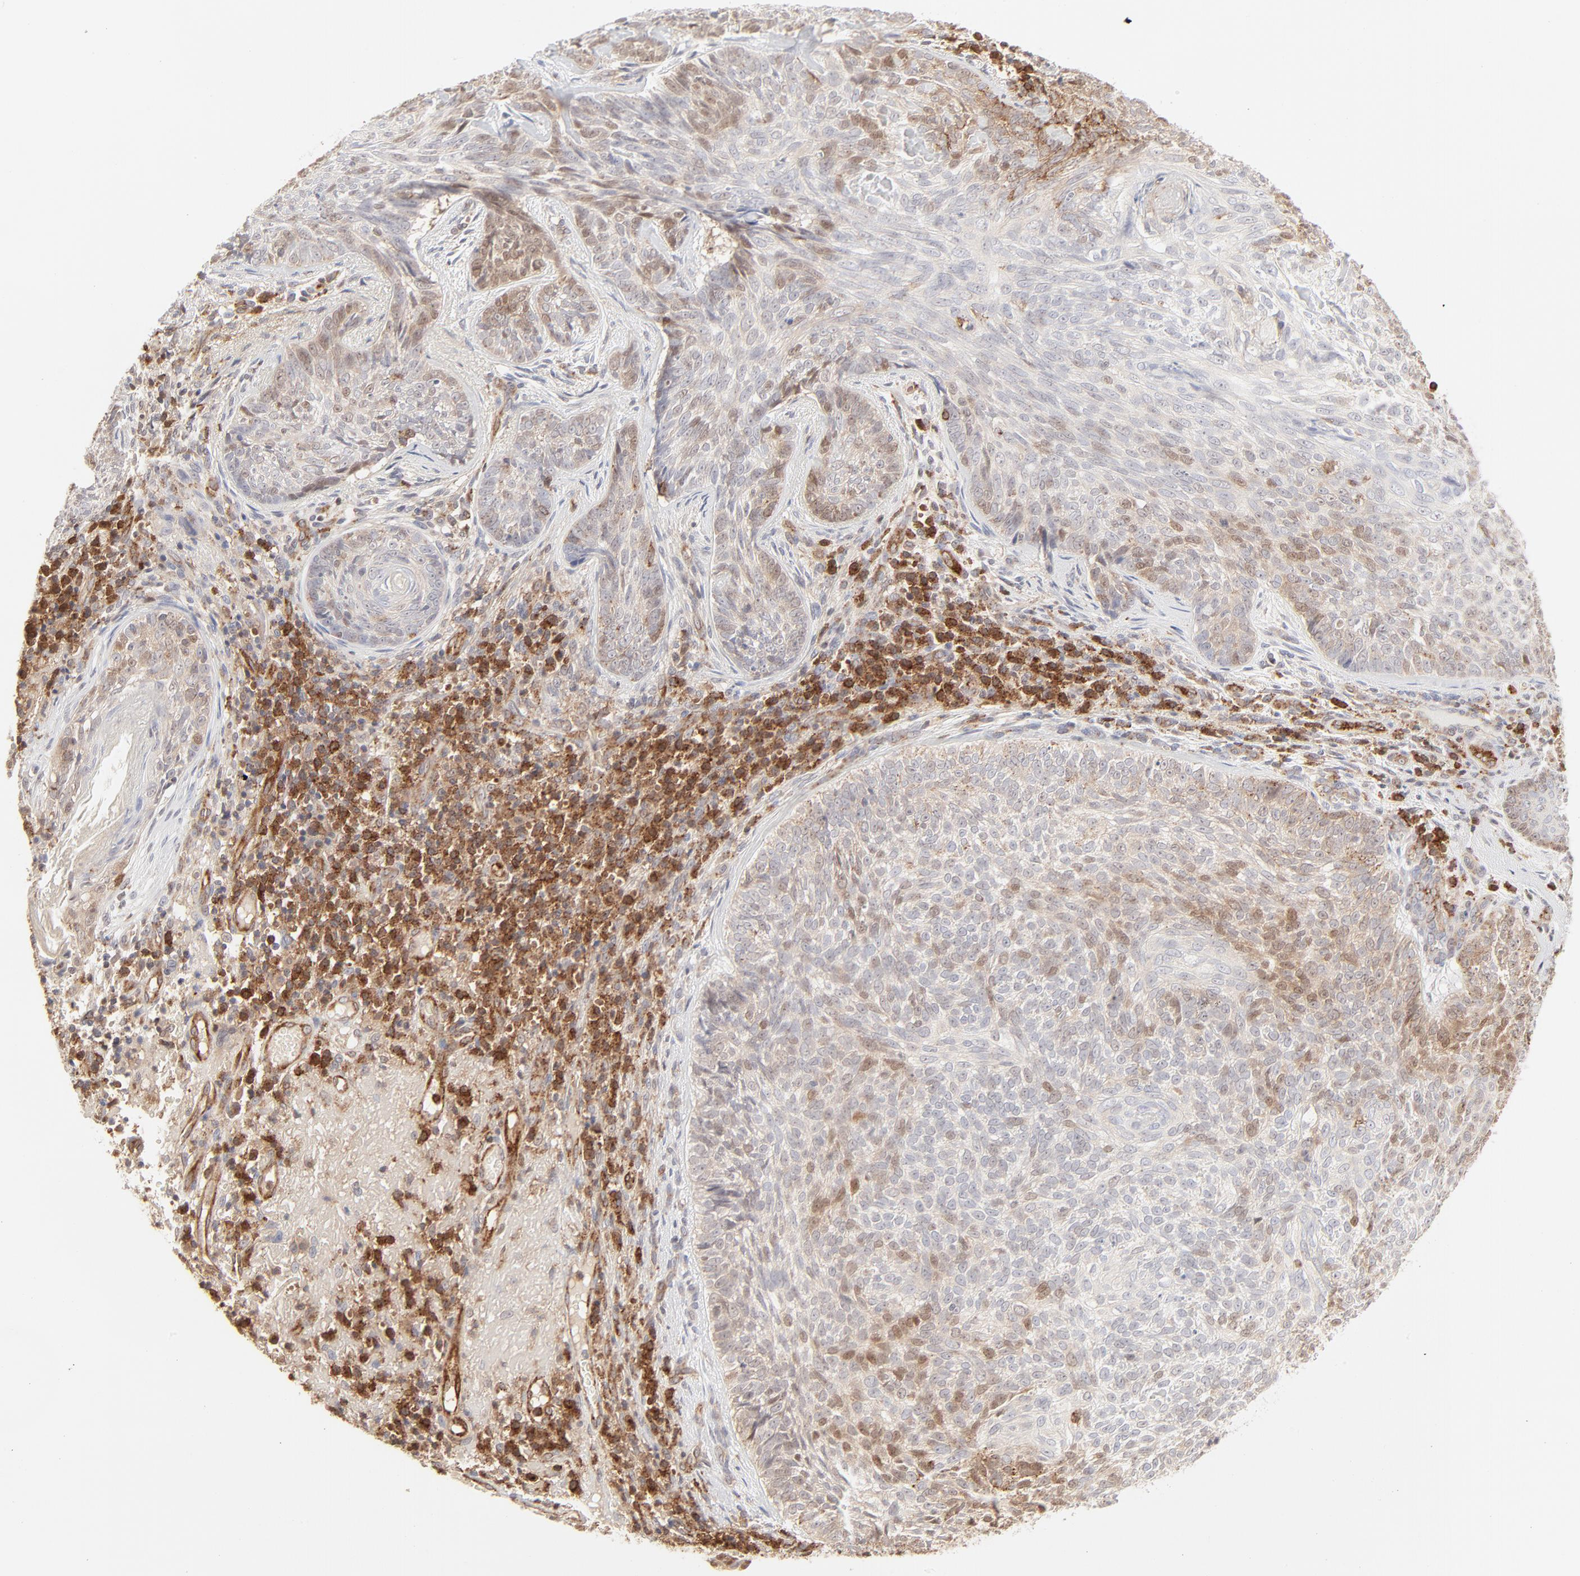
{"staining": {"intensity": "weak", "quantity": "<25%", "location": "nuclear"}, "tissue": "skin cancer", "cell_type": "Tumor cells", "image_type": "cancer", "snomed": [{"axis": "morphology", "description": "Basal cell carcinoma"}, {"axis": "topography", "description": "Skin"}], "caption": "Tumor cells are negative for protein expression in human skin cancer (basal cell carcinoma).", "gene": "CDK6", "patient": {"sex": "male", "age": 72}}